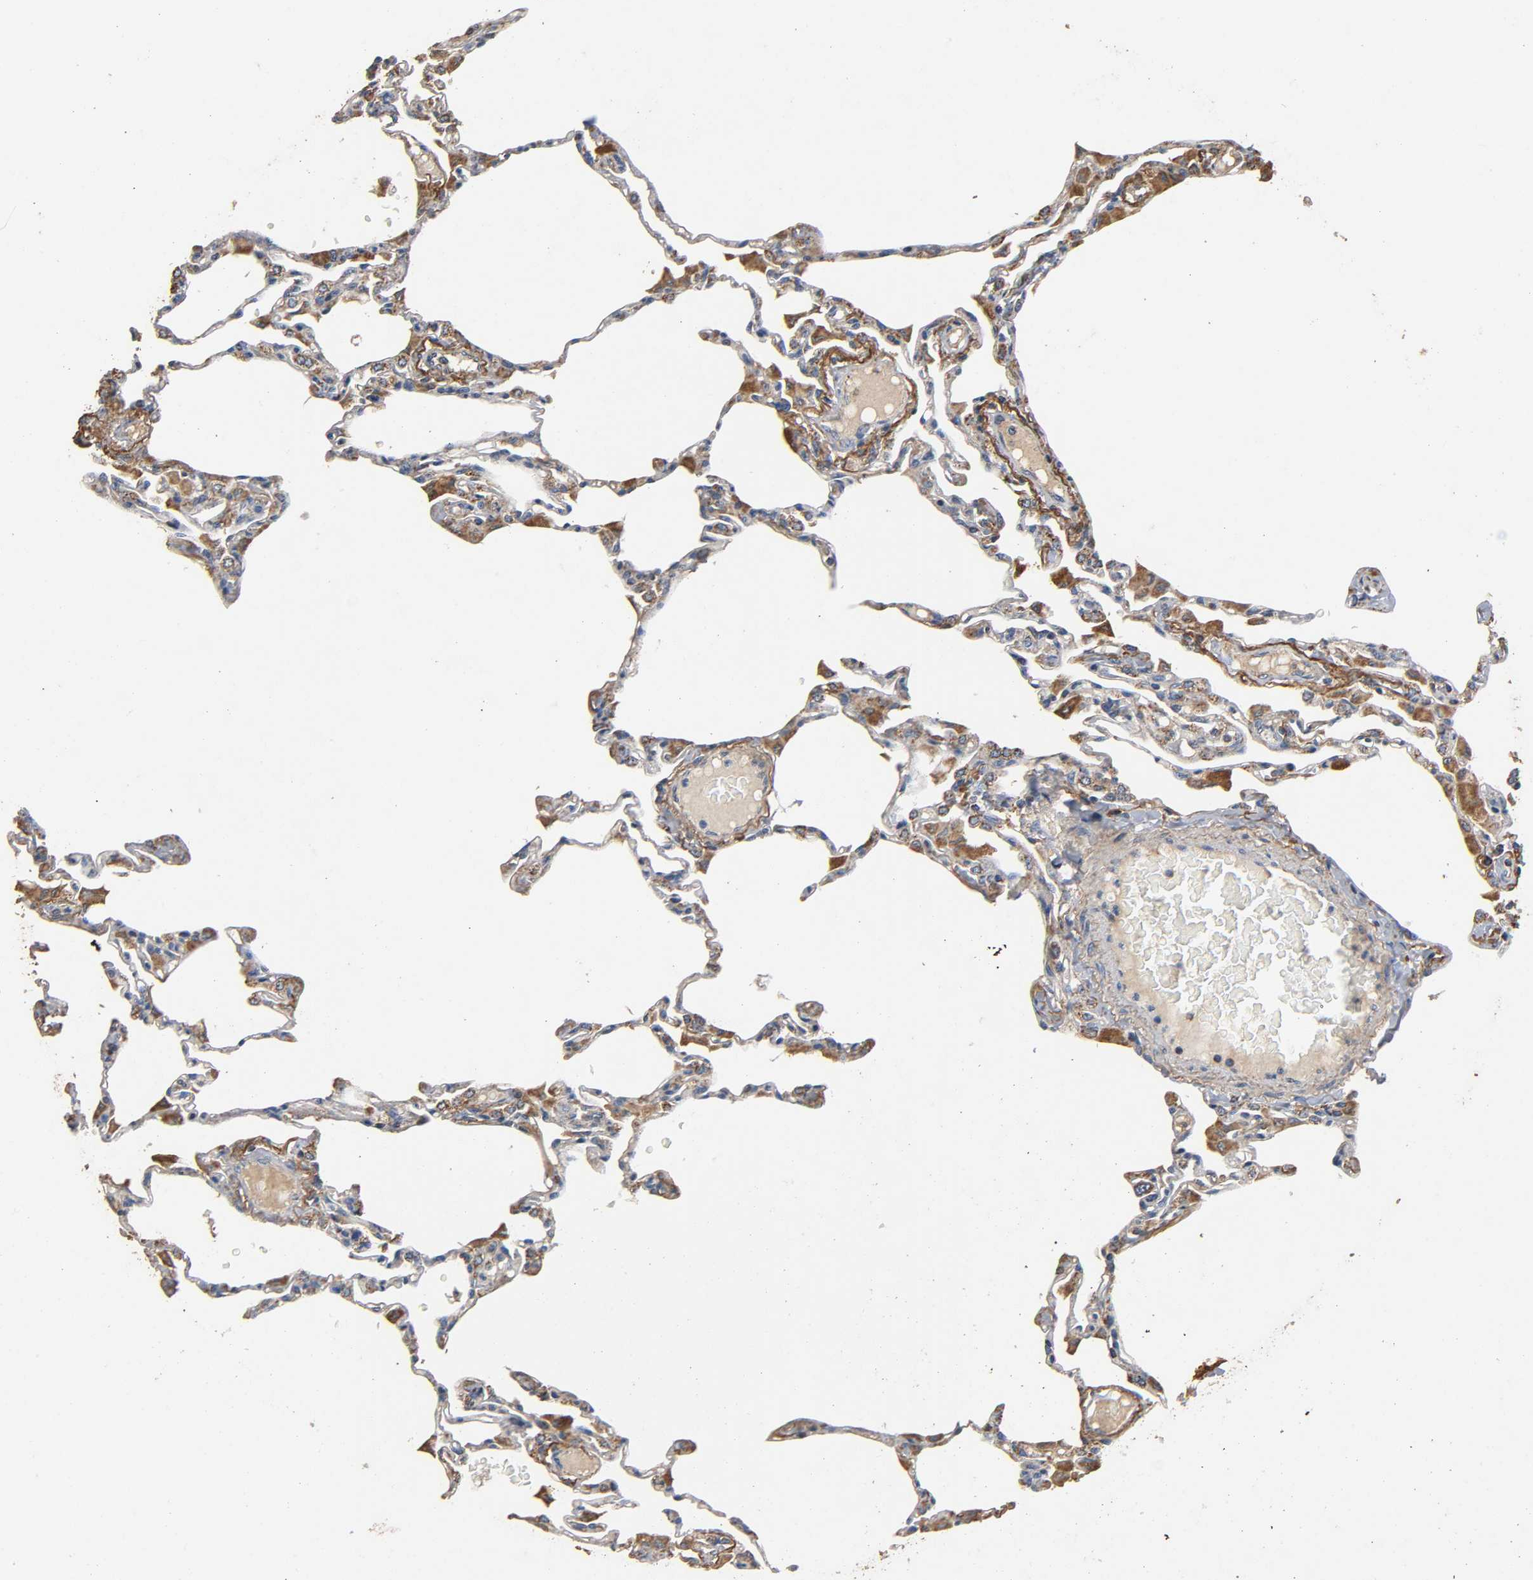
{"staining": {"intensity": "moderate", "quantity": "25%-75%", "location": "cytoplasmic/membranous"}, "tissue": "lung", "cell_type": "Alveolar cells", "image_type": "normal", "snomed": [{"axis": "morphology", "description": "Normal tissue, NOS"}, {"axis": "topography", "description": "Lung"}], "caption": "A brown stain shows moderate cytoplasmic/membranous positivity of a protein in alveolar cells of benign human lung.", "gene": "NDUFS3", "patient": {"sex": "female", "age": 49}}